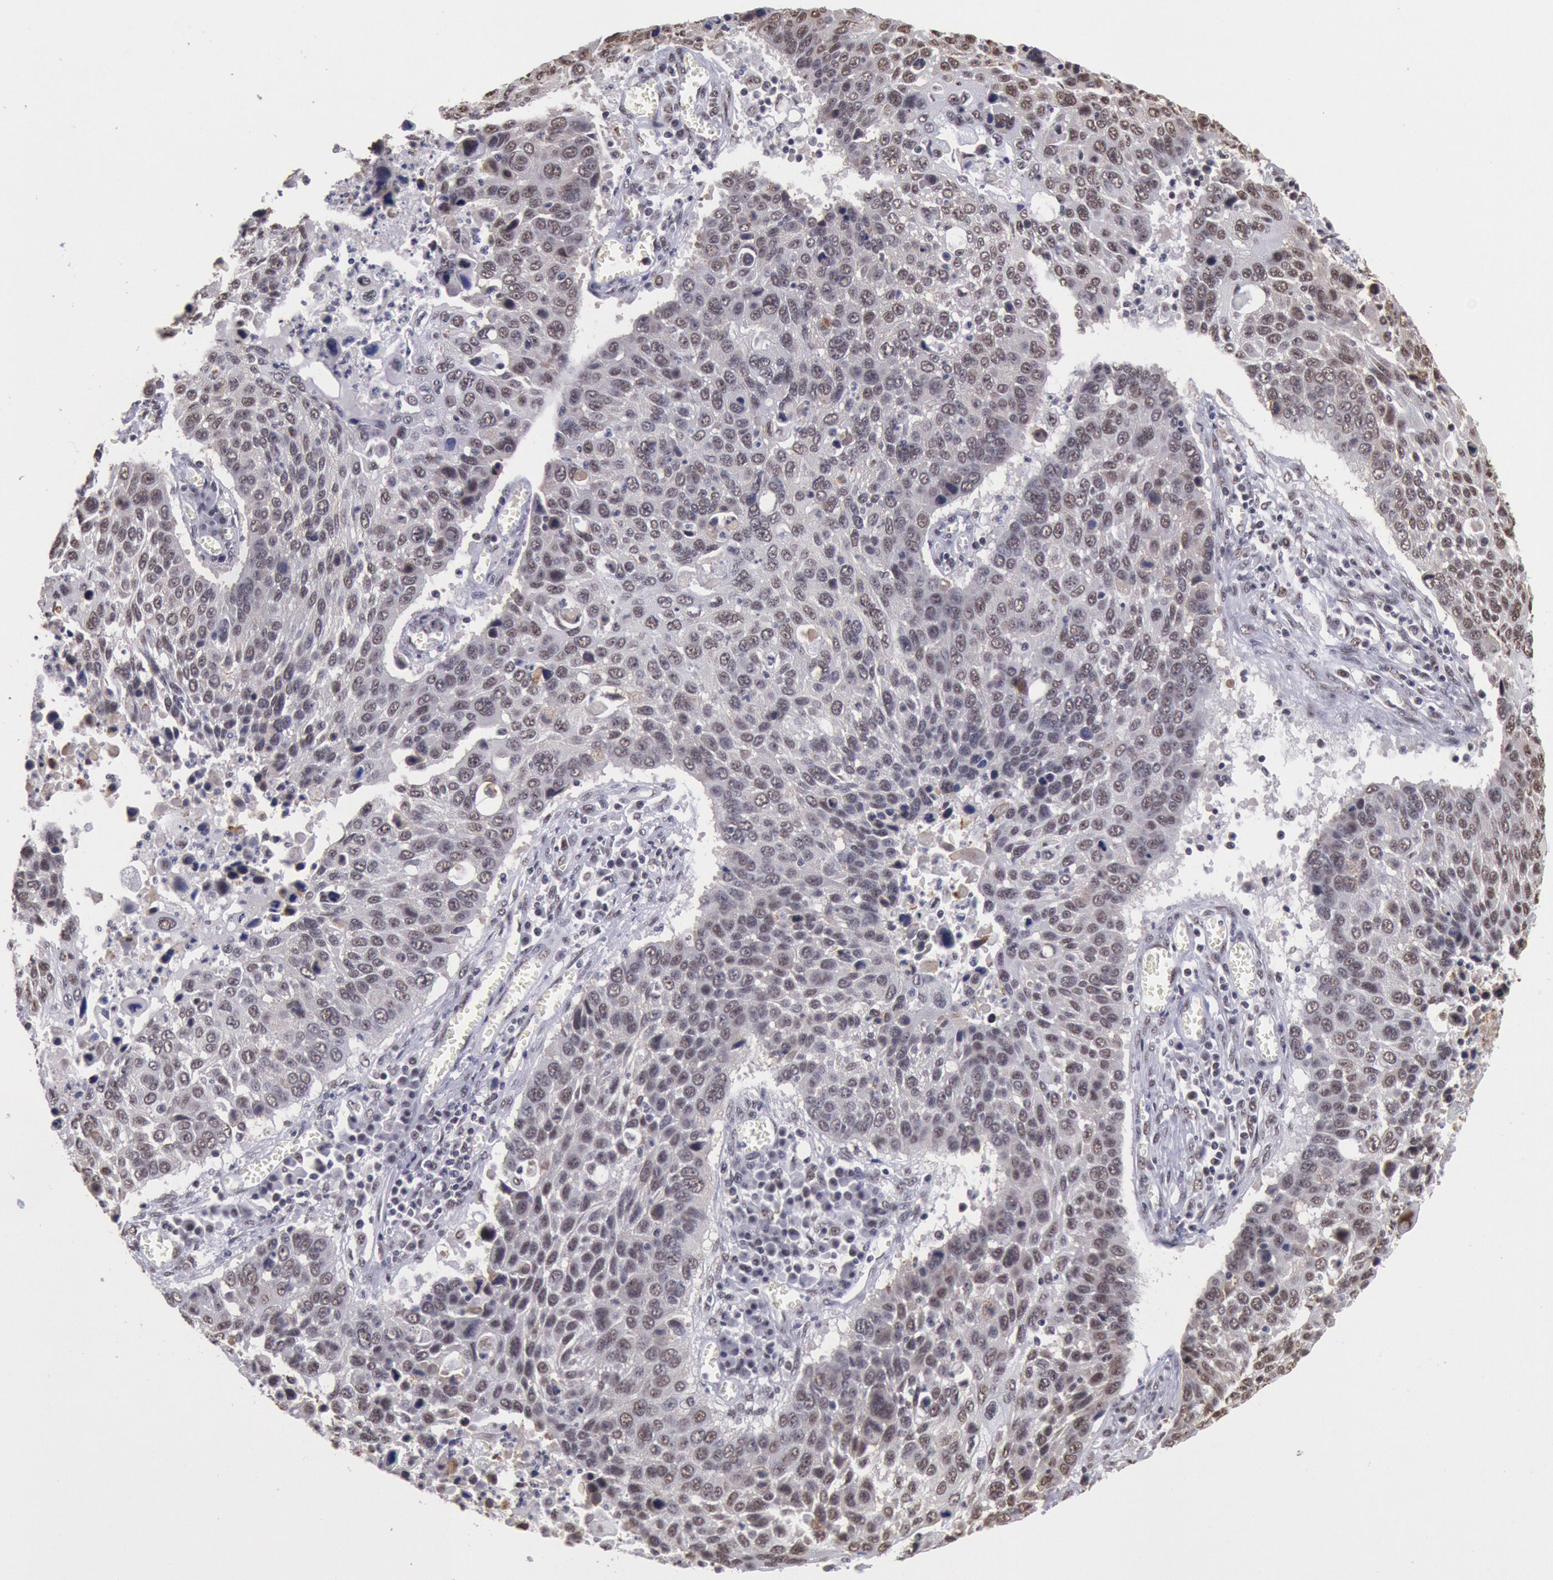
{"staining": {"intensity": "weak", "quantity": ">75%", "location": "nuclear"}, "tissue": "lung cancer", "cell_type": "Tumor cells", "image_type": "cancer", "snomed": [{"axis": "morphology", "description": "Squamous cell carcinoma, NOS"}, {"axis": "topography", "description": "Lung"}], "caption": "Immunohistochemical staining of lung cancer displays low levels of weak nuclear positivity in about >75% of tumor cells.", "gene": "SNRPD3", "patient": {"sex": "male", "age": 68}}